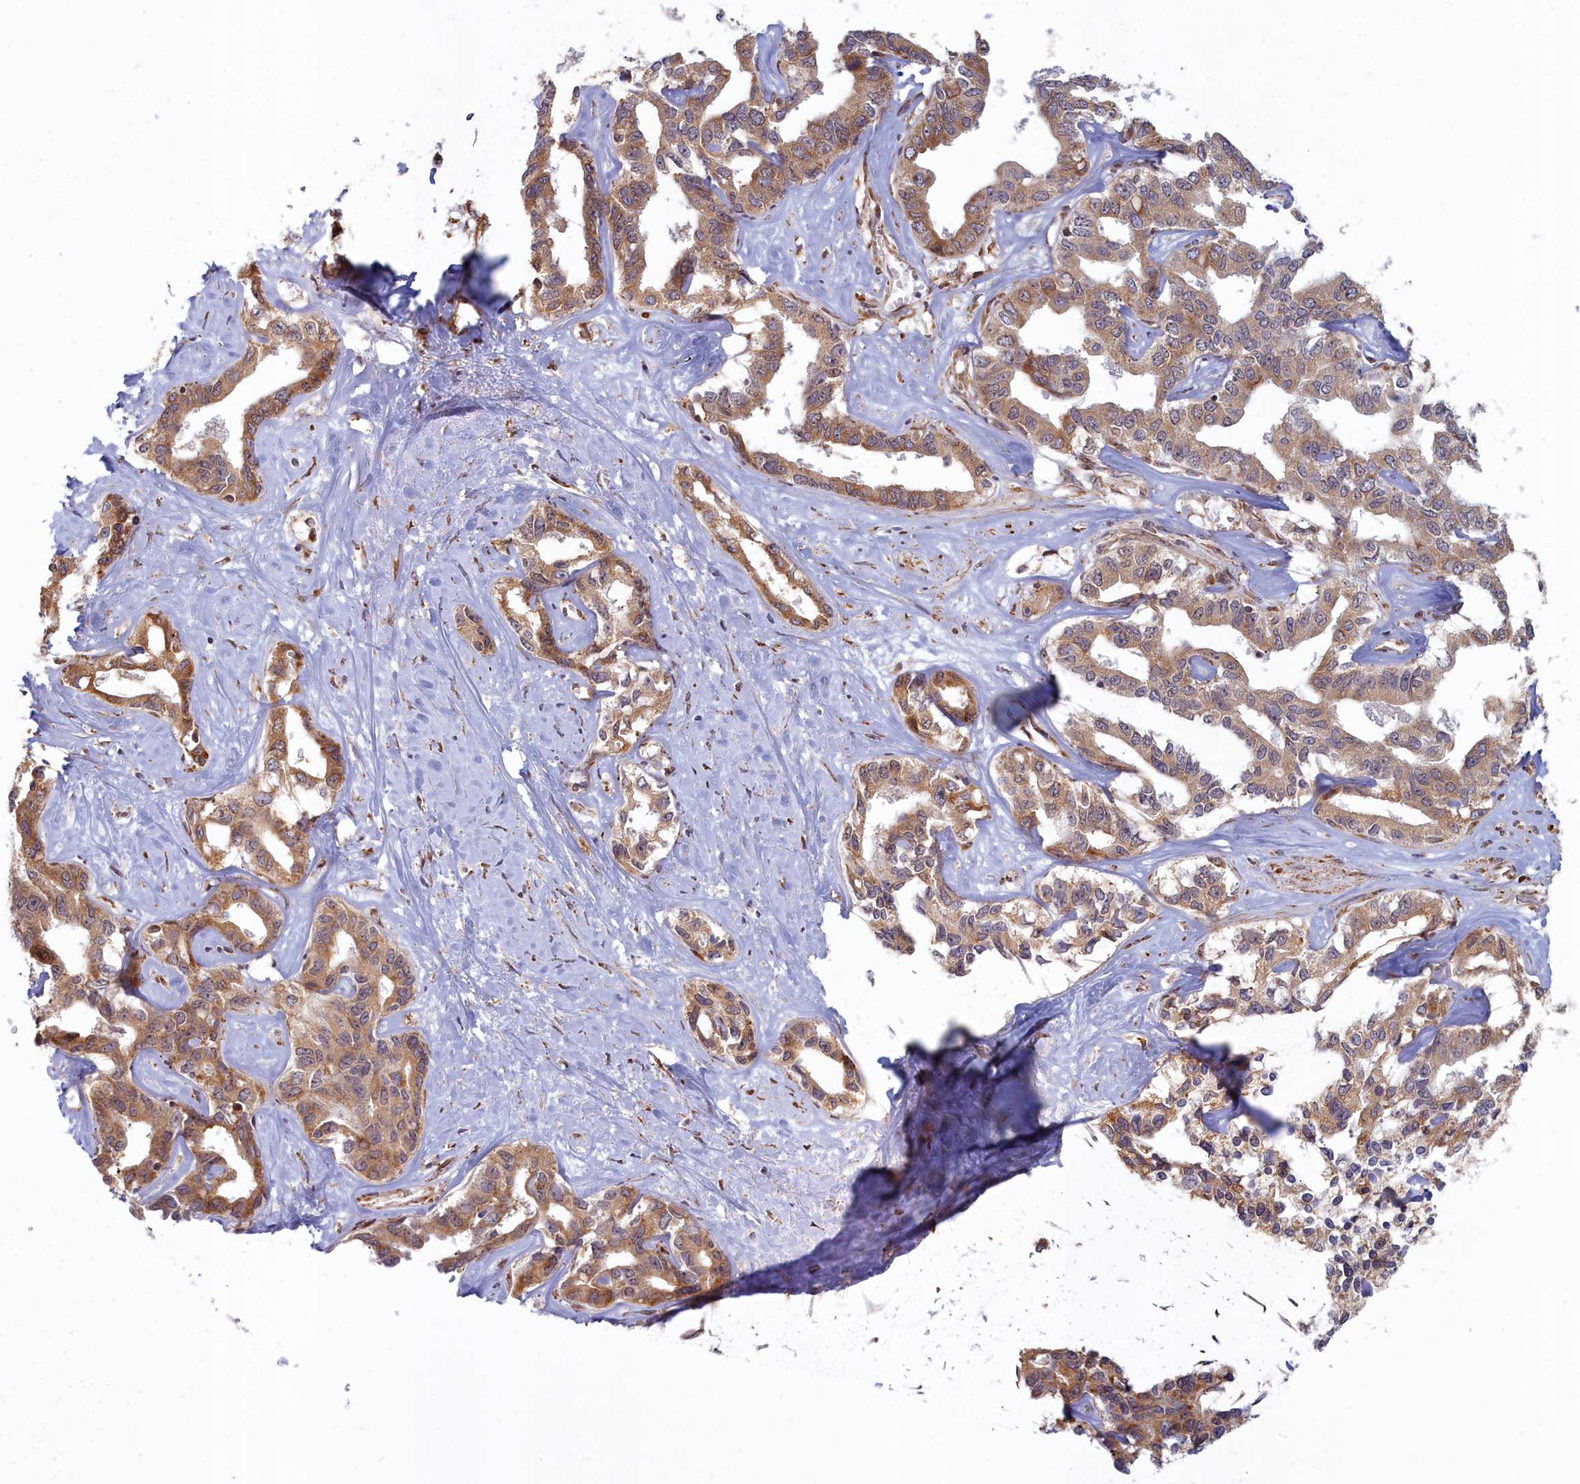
{"staining": {"intensity": "moderate", "quantity": ">75%", "location": "cytoplasmic/membranous"}, "tissue": "liver cancer", "cell_type": "Tumor cells", "image_type": "cancer", "snomed": [{"axis": "morphology", "description": "Cholangiocarcinoma"}, {"axis": "topography", "description": "Liver"}], "caption": "Protein staining of liver cholangiocarcinoma tissue reveals moderate cytoplasmic/membranous expression in about >75% of tumor cells.", "gene": "MAK16", "patient": {"sex": "male", "age": 59}}